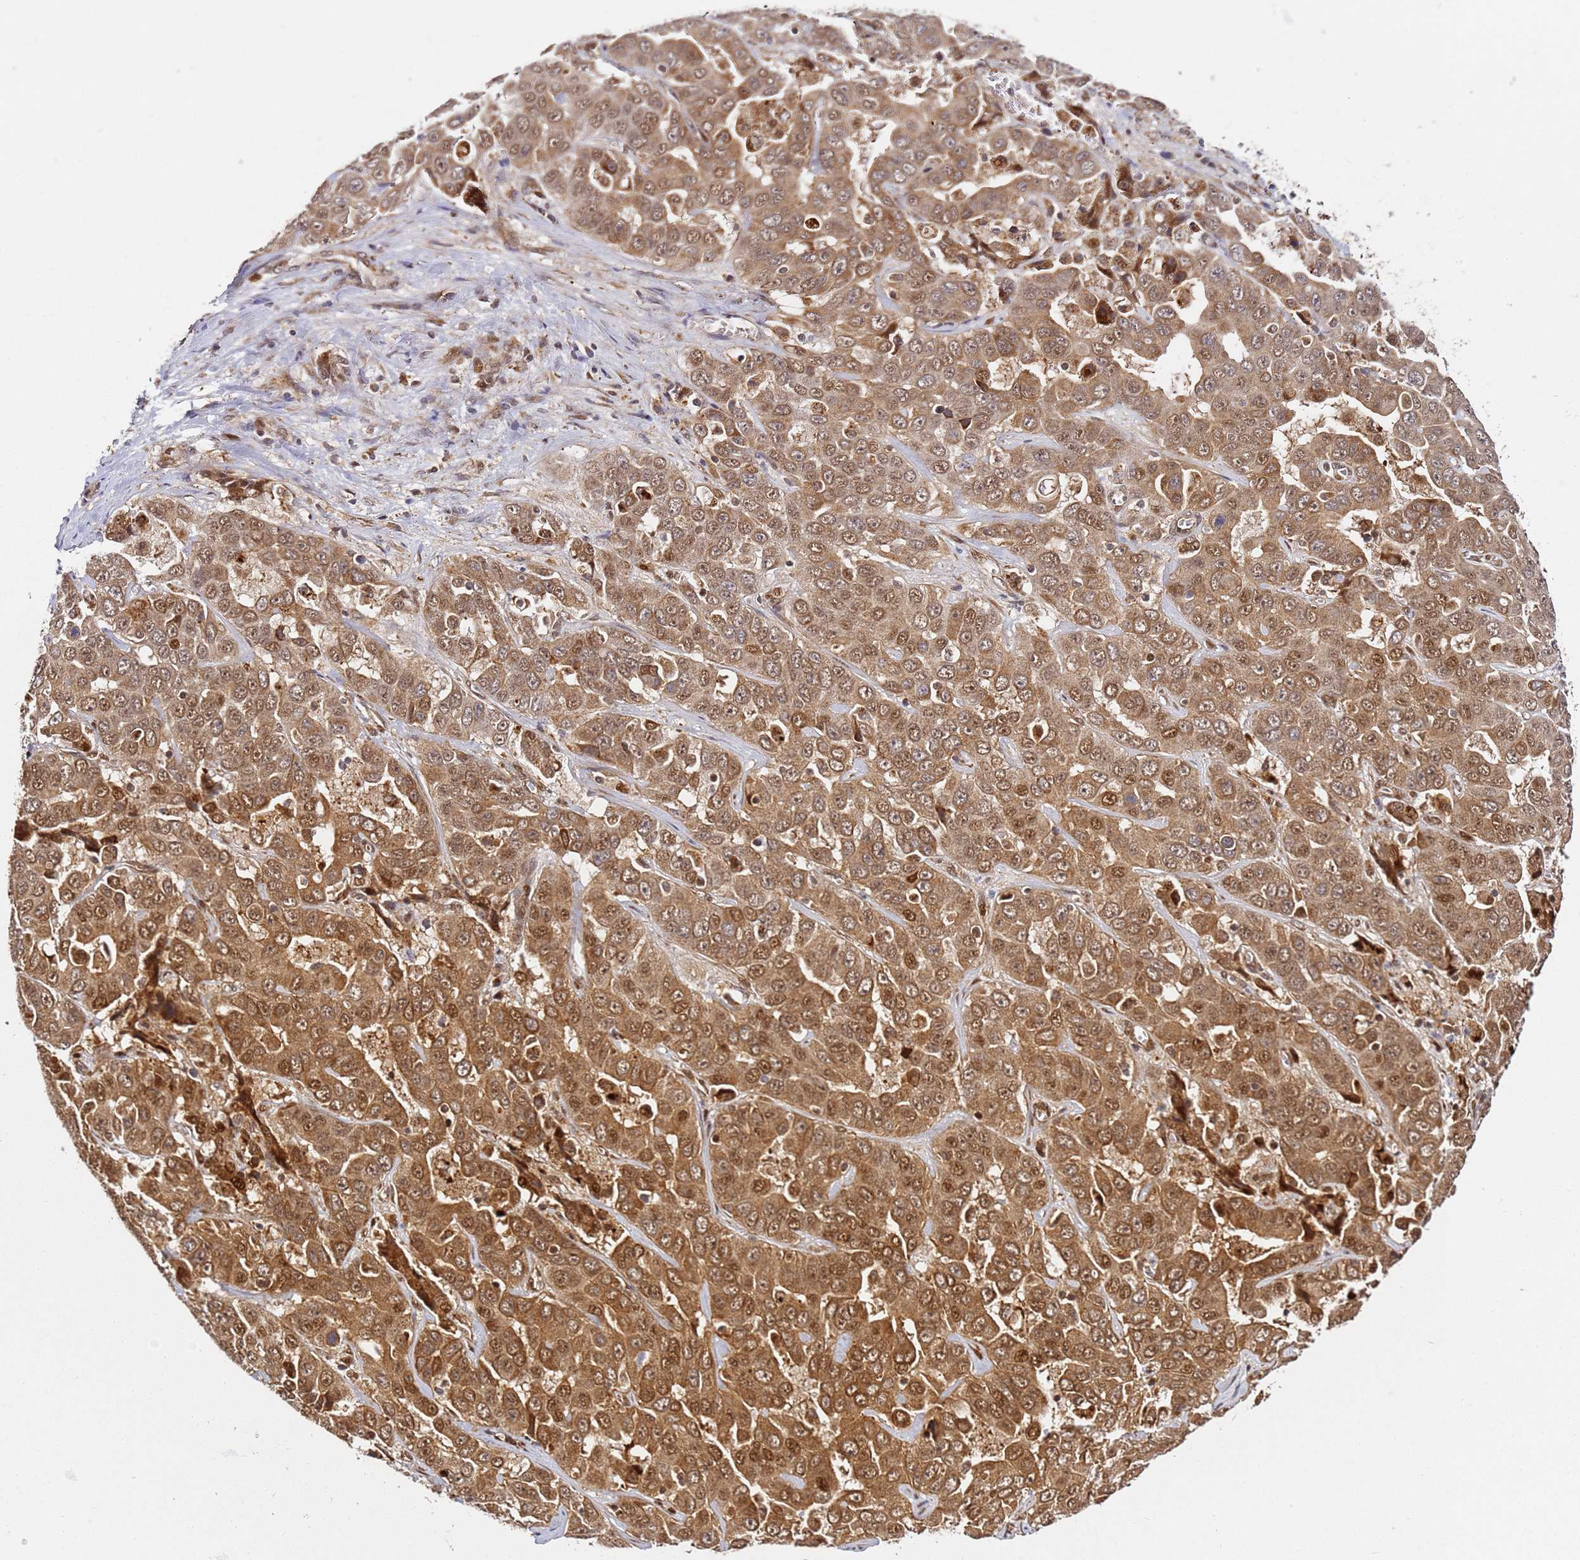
{"staining": {"intensity": "moderate", "quantity": ">75%", "location": "cytoplasmic/membranous,nuclear"}, "tissue": "liver cancer", "cell_type": "Tumor cells", "image_type": "cancer", "snomed": [{"axis": "morphology", "description": "Cholangiocarcinoma"}, {"axis": "topography", "description": "Liver"}], "caption": "Liver cancer stained for a protein shows moderate cytoplasmic/membranous and nuclear positivity in tumor cells.", "gene": "SMOX", "patient": {"sex": "female", "age": 52}}